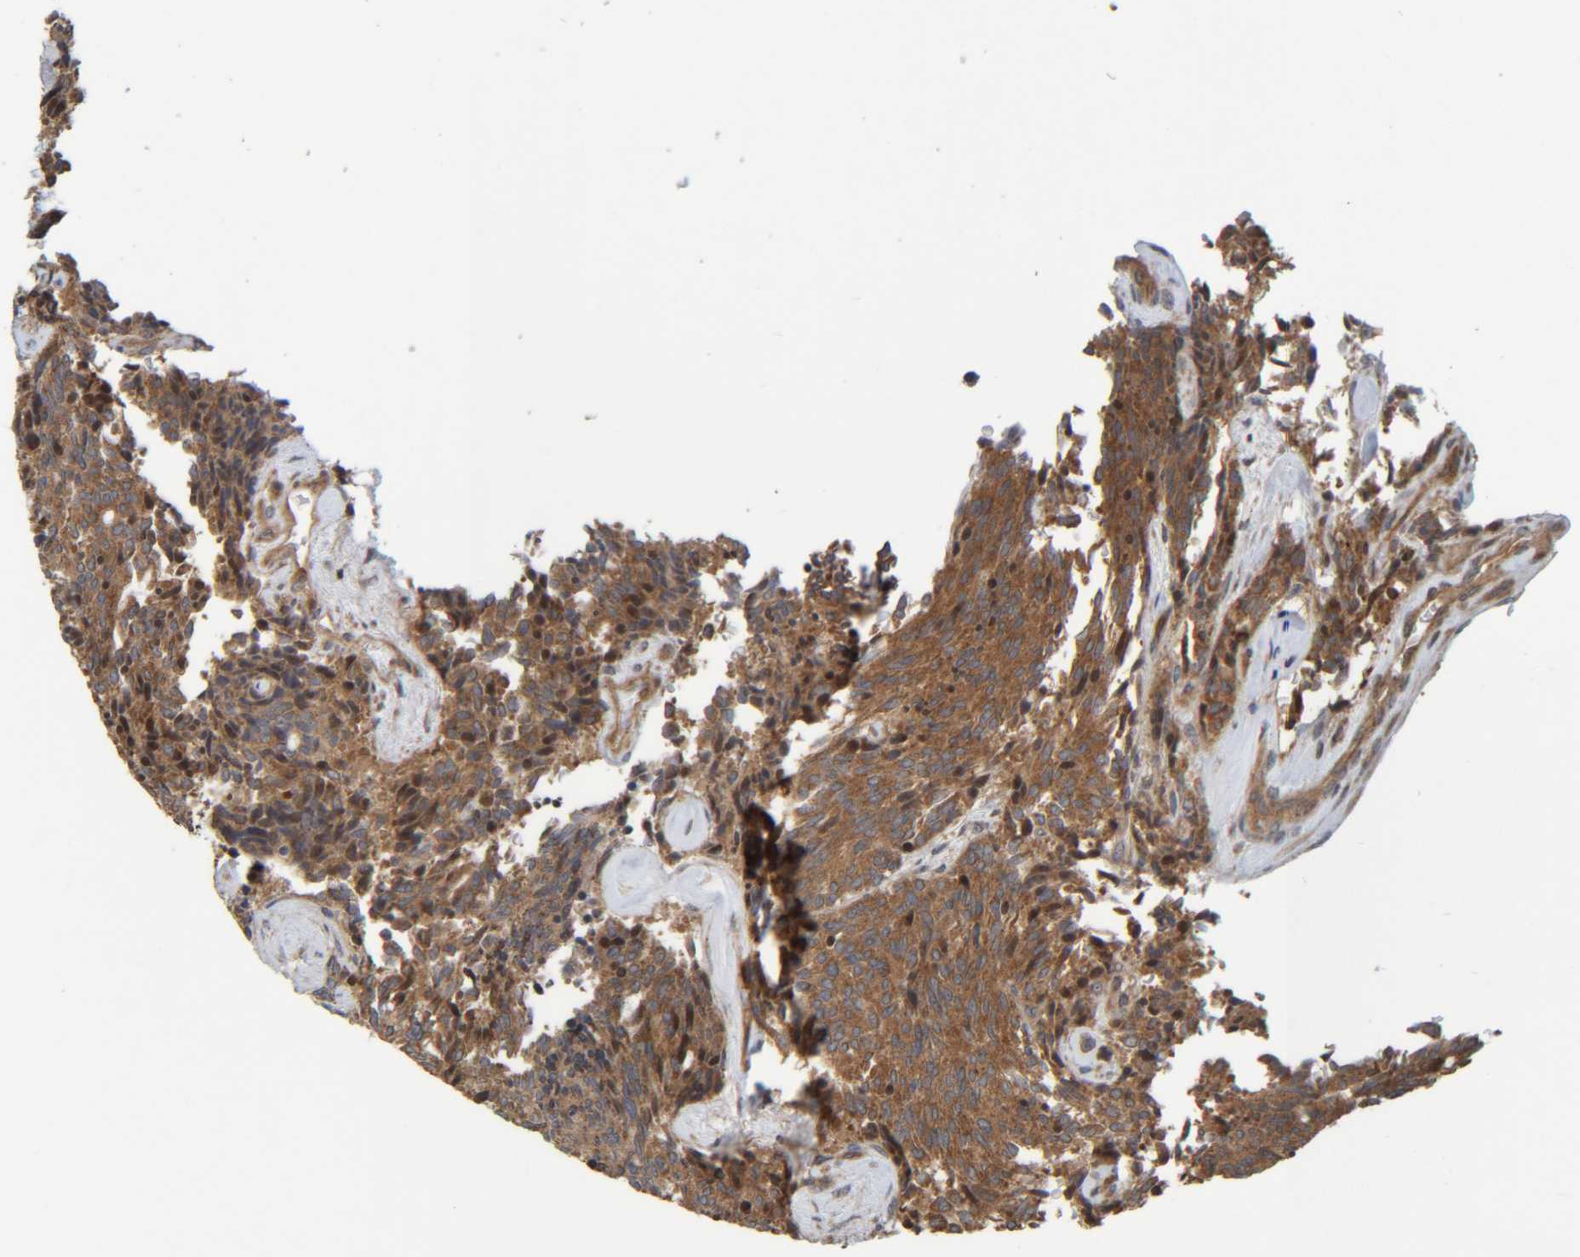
{"staining": {"intensity": "moderate", "quantity": ">75%", "location": "cytoplasmic/membranous"}, "tissue": "carcinoid", "cell_type": "Tumor cells", "image_type": "cancer", "snomed": [{"axis": "morphology", "description": "Carcinoid, malignant, NOS"}, {"axis": "topography", "description": "Pancreas"}], "caption": "Carcinoid (malignant) stained for a protein demonstrates moderate cytoplasmic/membranous positivity in tumor cells.", "gene": "CCDC57", "patient": {"sex": "female", "age": 54}}